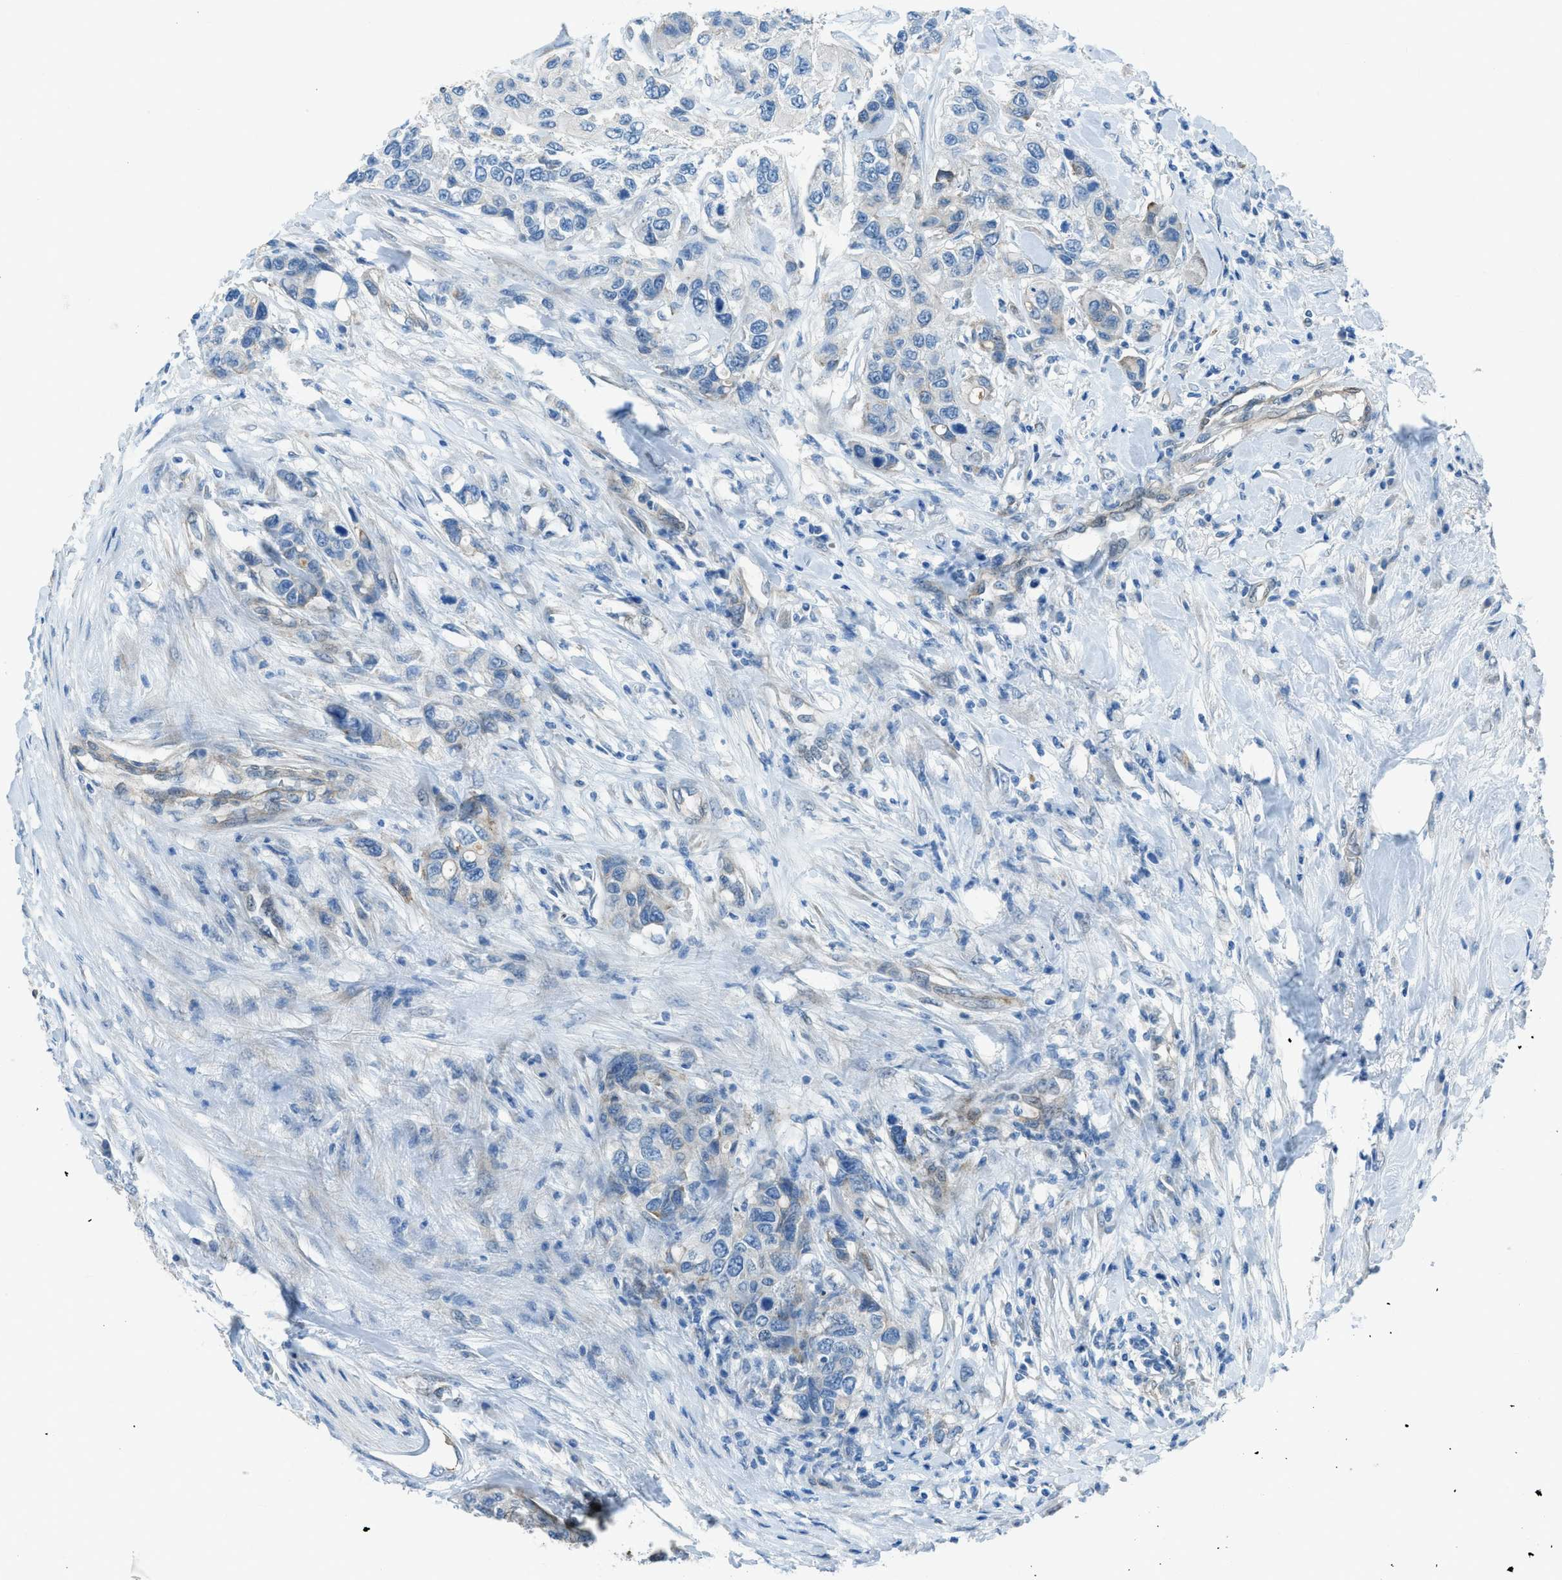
{"staining": {"intensity": "negative", "quantity": "none", "location": "none"}, "tissue": "urothelial cancer", "cell_type": "Tumor cells", "image_type": "cancer", "snomed": [{"axis": "morphology", "description": "Urothelial carcinoma, High grade"}, {"axis": "topography", "description": "Urinary bladder"}], "caption": "An image of human urothelial cancer is negative for staining in tumor cells.", "gene": "PRKN", "patient": {"sex": "female", "age": 56}}